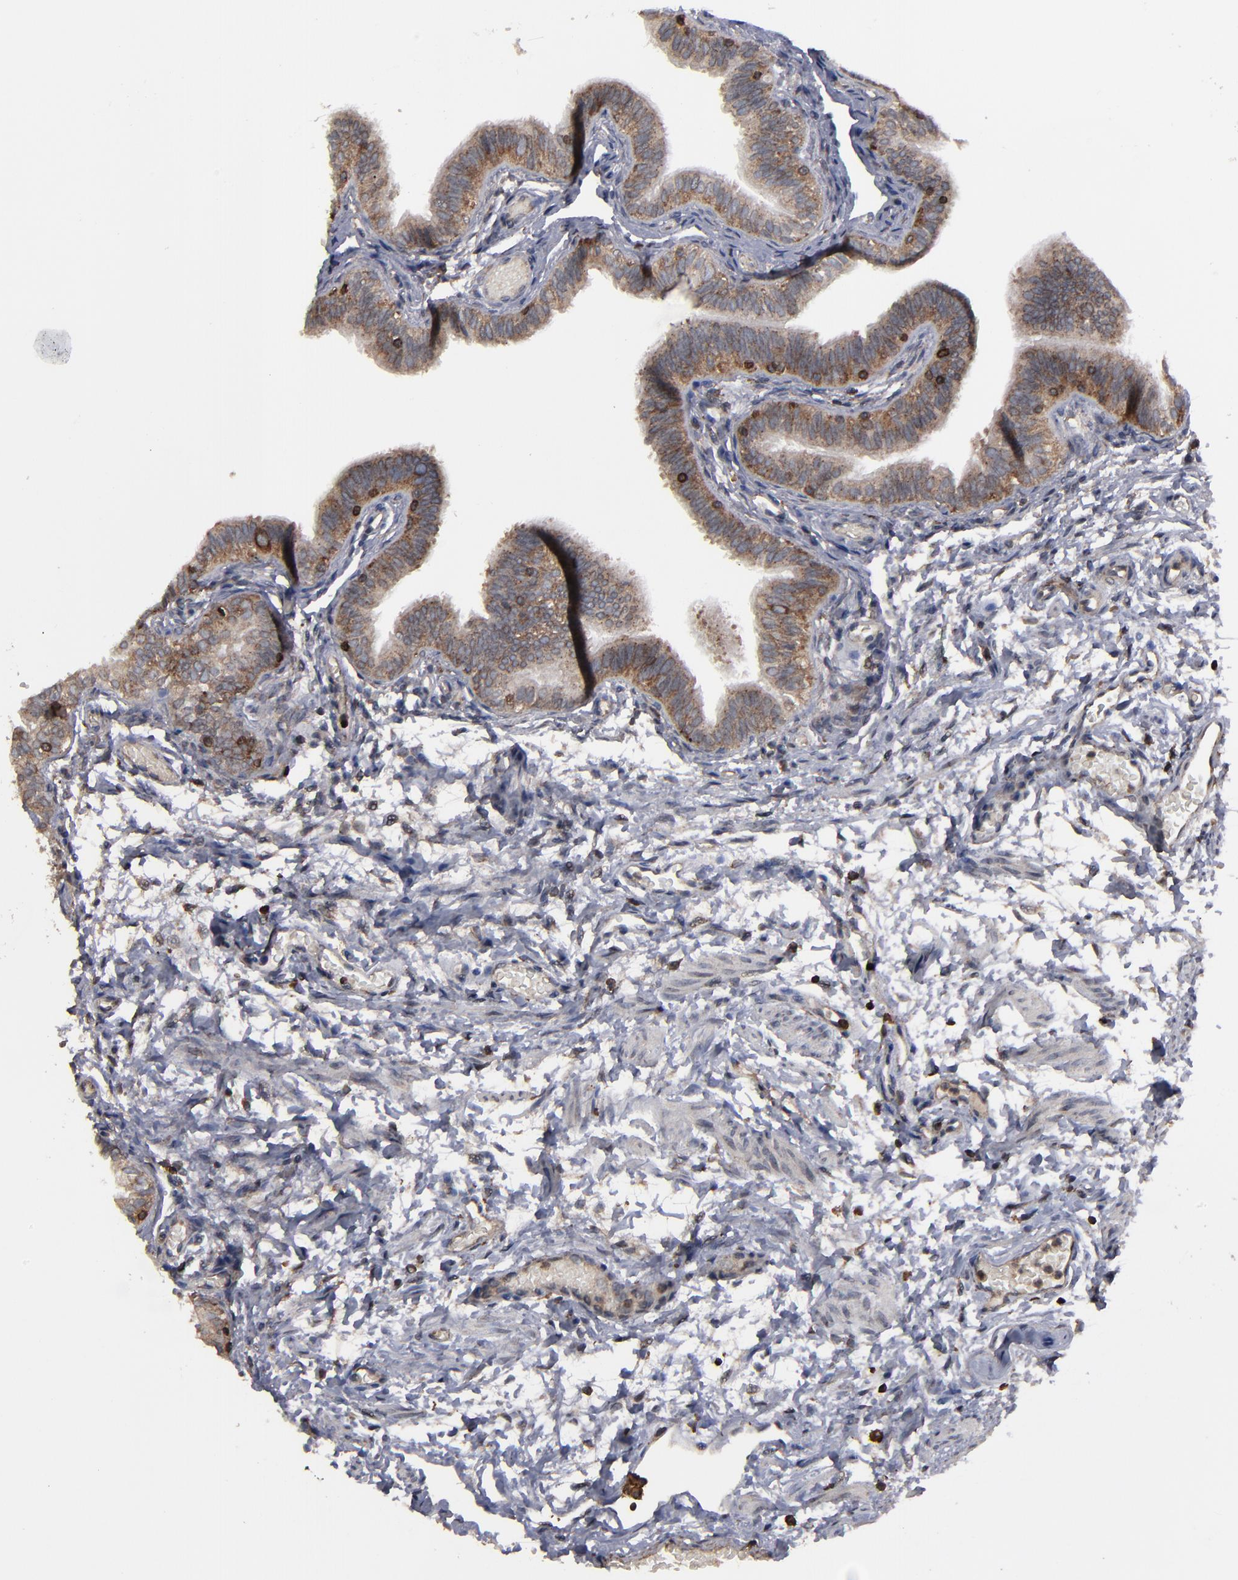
{"staining": {"intensity": "moderate", "quantity": ">75%", "location": "cytoplasmic/membranous"}, "tissue": "fallopian tube", "cell_type": "Glandular cells", "image_type": "normal", "snomed": [{"axis": "morphology", "description": "Normal tissue, NOS"}, {"axis": "morphology", "description": "Dermoid, NOS"}, {"axis": "topography", "description": "Fallopian tube"}], "caption": "A high-resolution histopathology image shows immunohistochemistry staining of normal fallopian tube, which reveals moderate cytoplasmic/membranous expression in about >75% of glandular cells. The staining is performed using DAB (3,3'-diaminobenzidine) brown chromogen to label protein expression. The nuclei are counter-stained blue using hematoxylin.", "gene": "KIAA2026", "patient": {"sex": "female", "age": 33}}